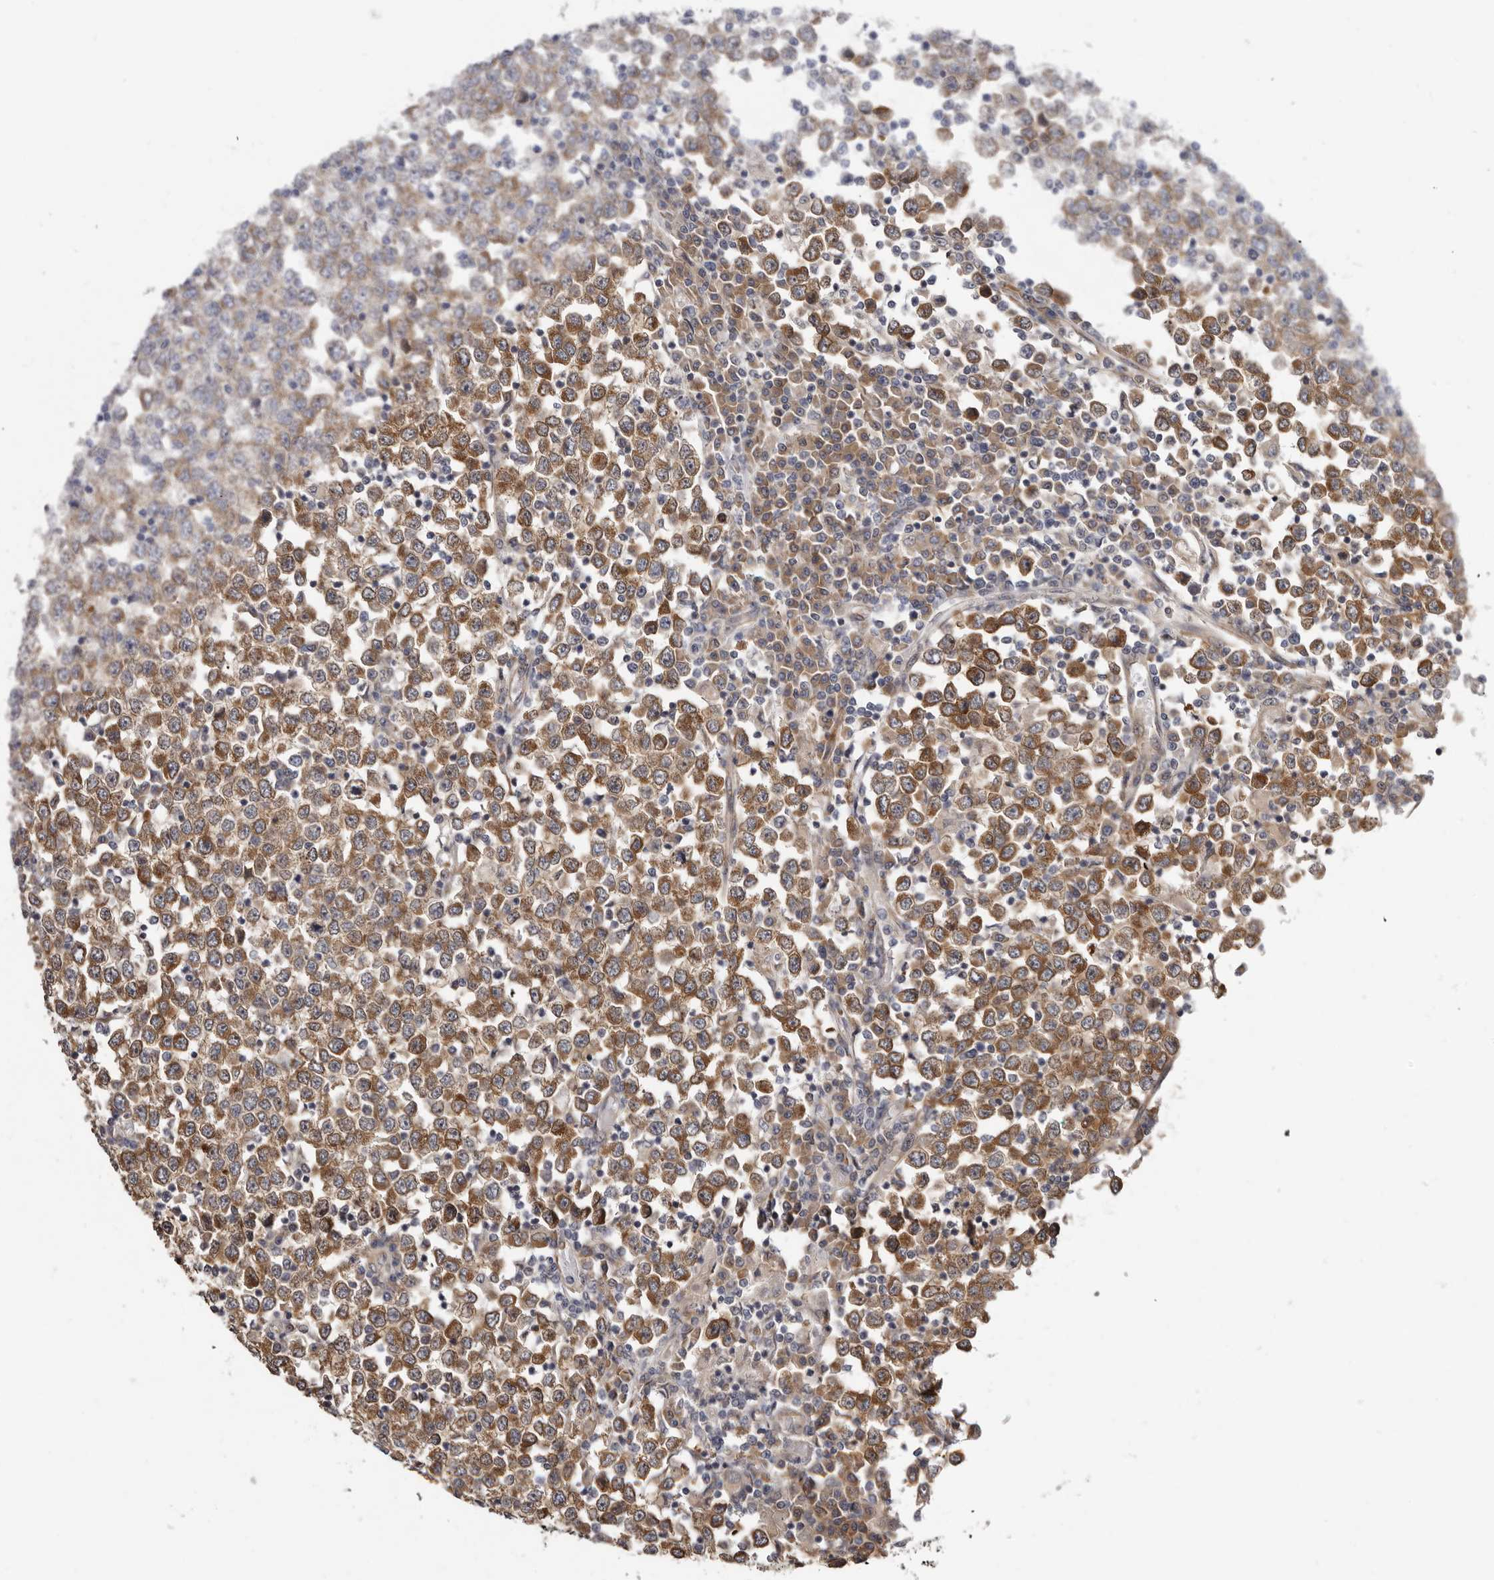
{"staining": {"intensity": "strong", "quantity": ">75%", "location": "cytoplasmic/membranous"}, "tissue": "testis cancer", "cell_type": "Tumor cells", "image_type": "cancer", "snomed": [{"axis": "morphology", "description": "Seminoma, NOS"}, {"axis": "topography", "description": "Testis"}], "caption": "Tumor cells demonstrate high levels of strong cytoplasmic/membranous expression in about >75% of cells in human testis cancer (seminoma). (DAB = brown stain, brightfield microscopy at high magnification).", "gene": "SBDS", "patient": {"sex": "male", "age": 65}}